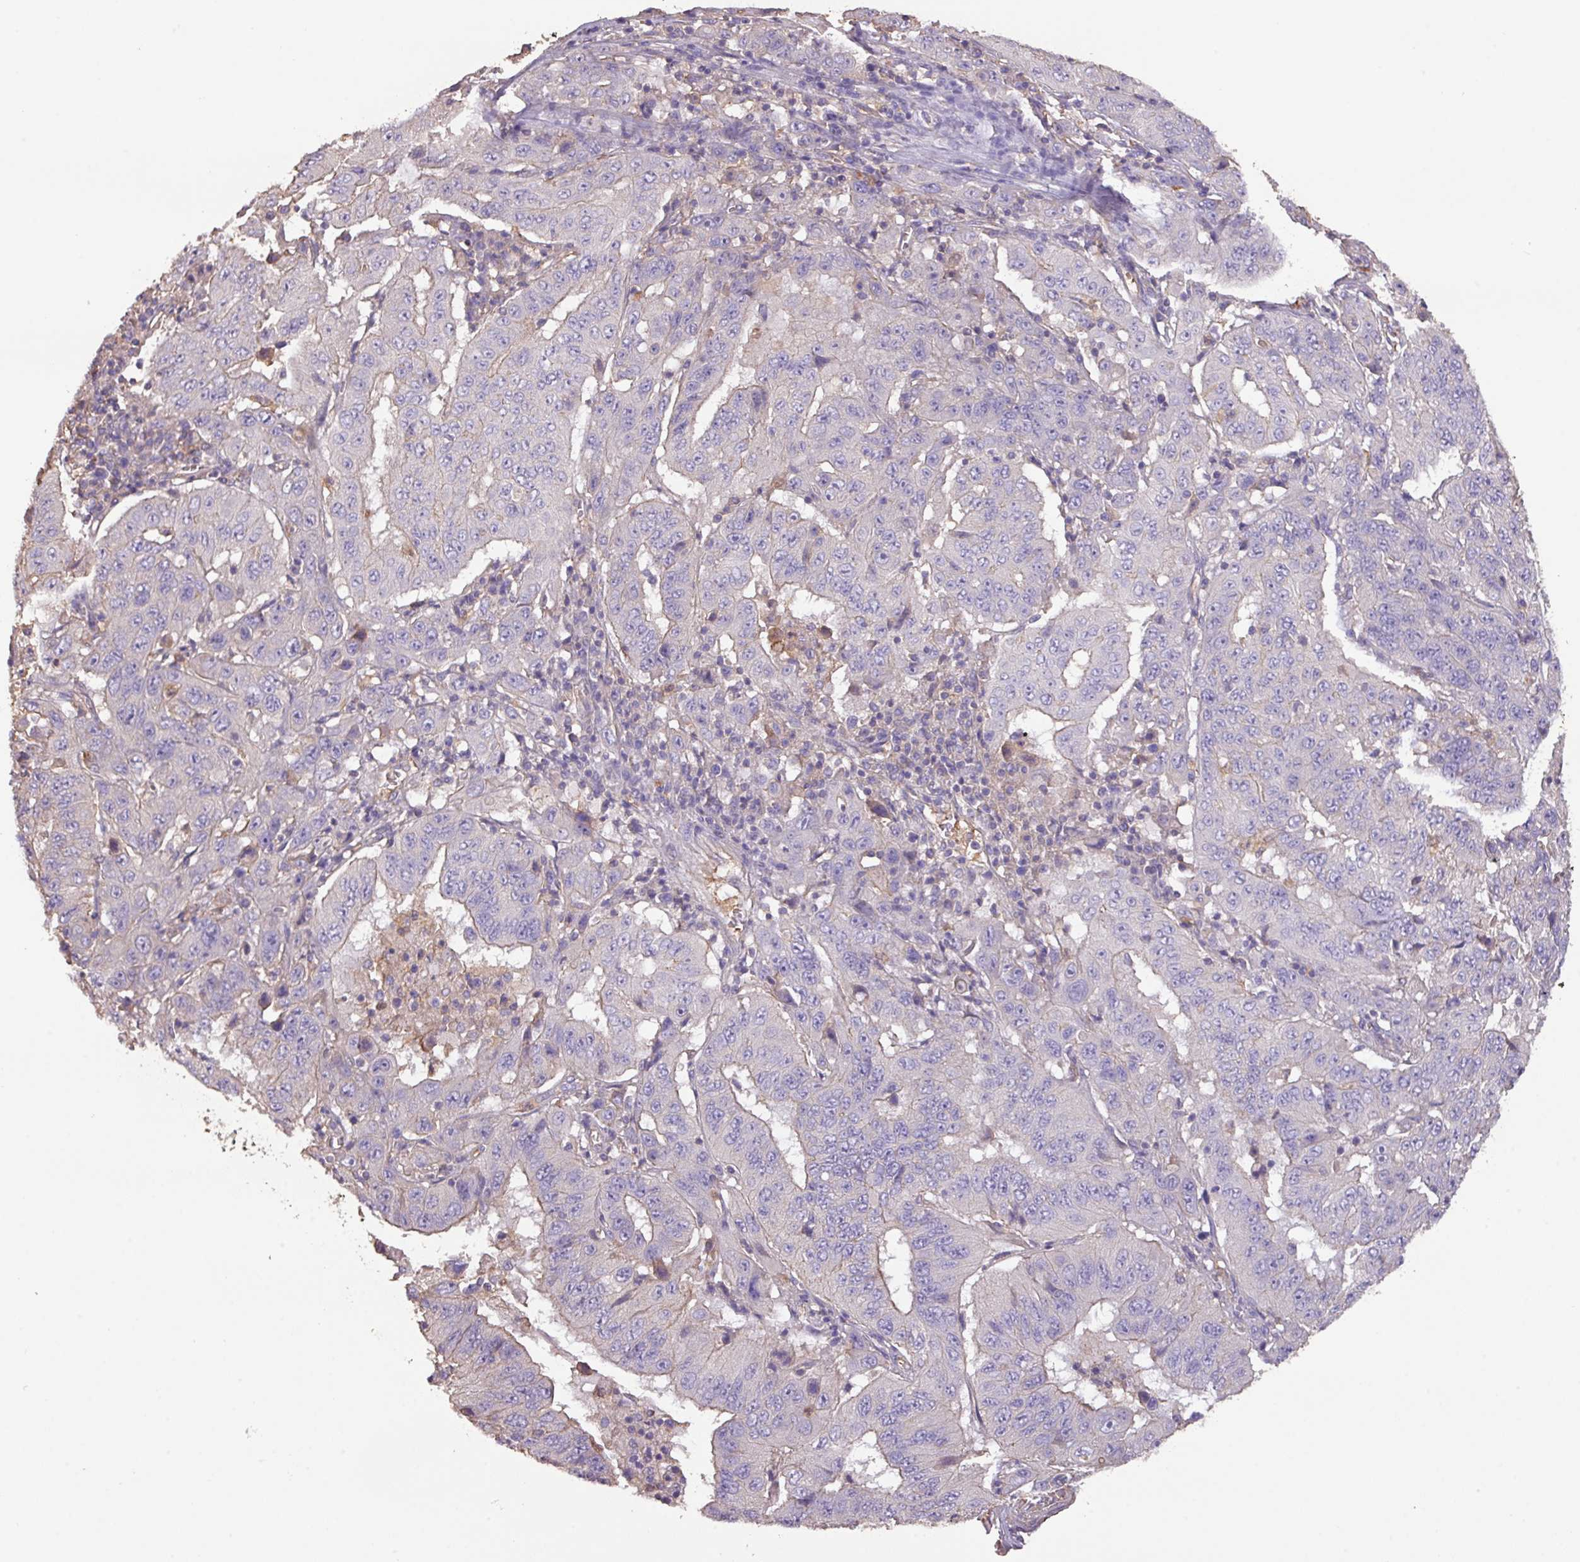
{"staining": {"intensity": "negative", "quantity": "none", "location": "none"}, "tissue": "pancreatic cancer", "cell_type": "Tumor cells", "image_type": "cancer", "snomed": [{"axis": "morphology", "description": "Adenocarcinoma, NOS"}, {"axis": "topography", "description": "Pancreas"}], "caption": "IHC image of human pancreatic adenocarcinoma stained for a protein (brown), which shows no expression in tumor cells. (DAB (3,3'-diaminobenzidine) immunohistochemistry, high magnification).", "gene": "CALML4", "patient": {"sex": "male", "age": 63}}